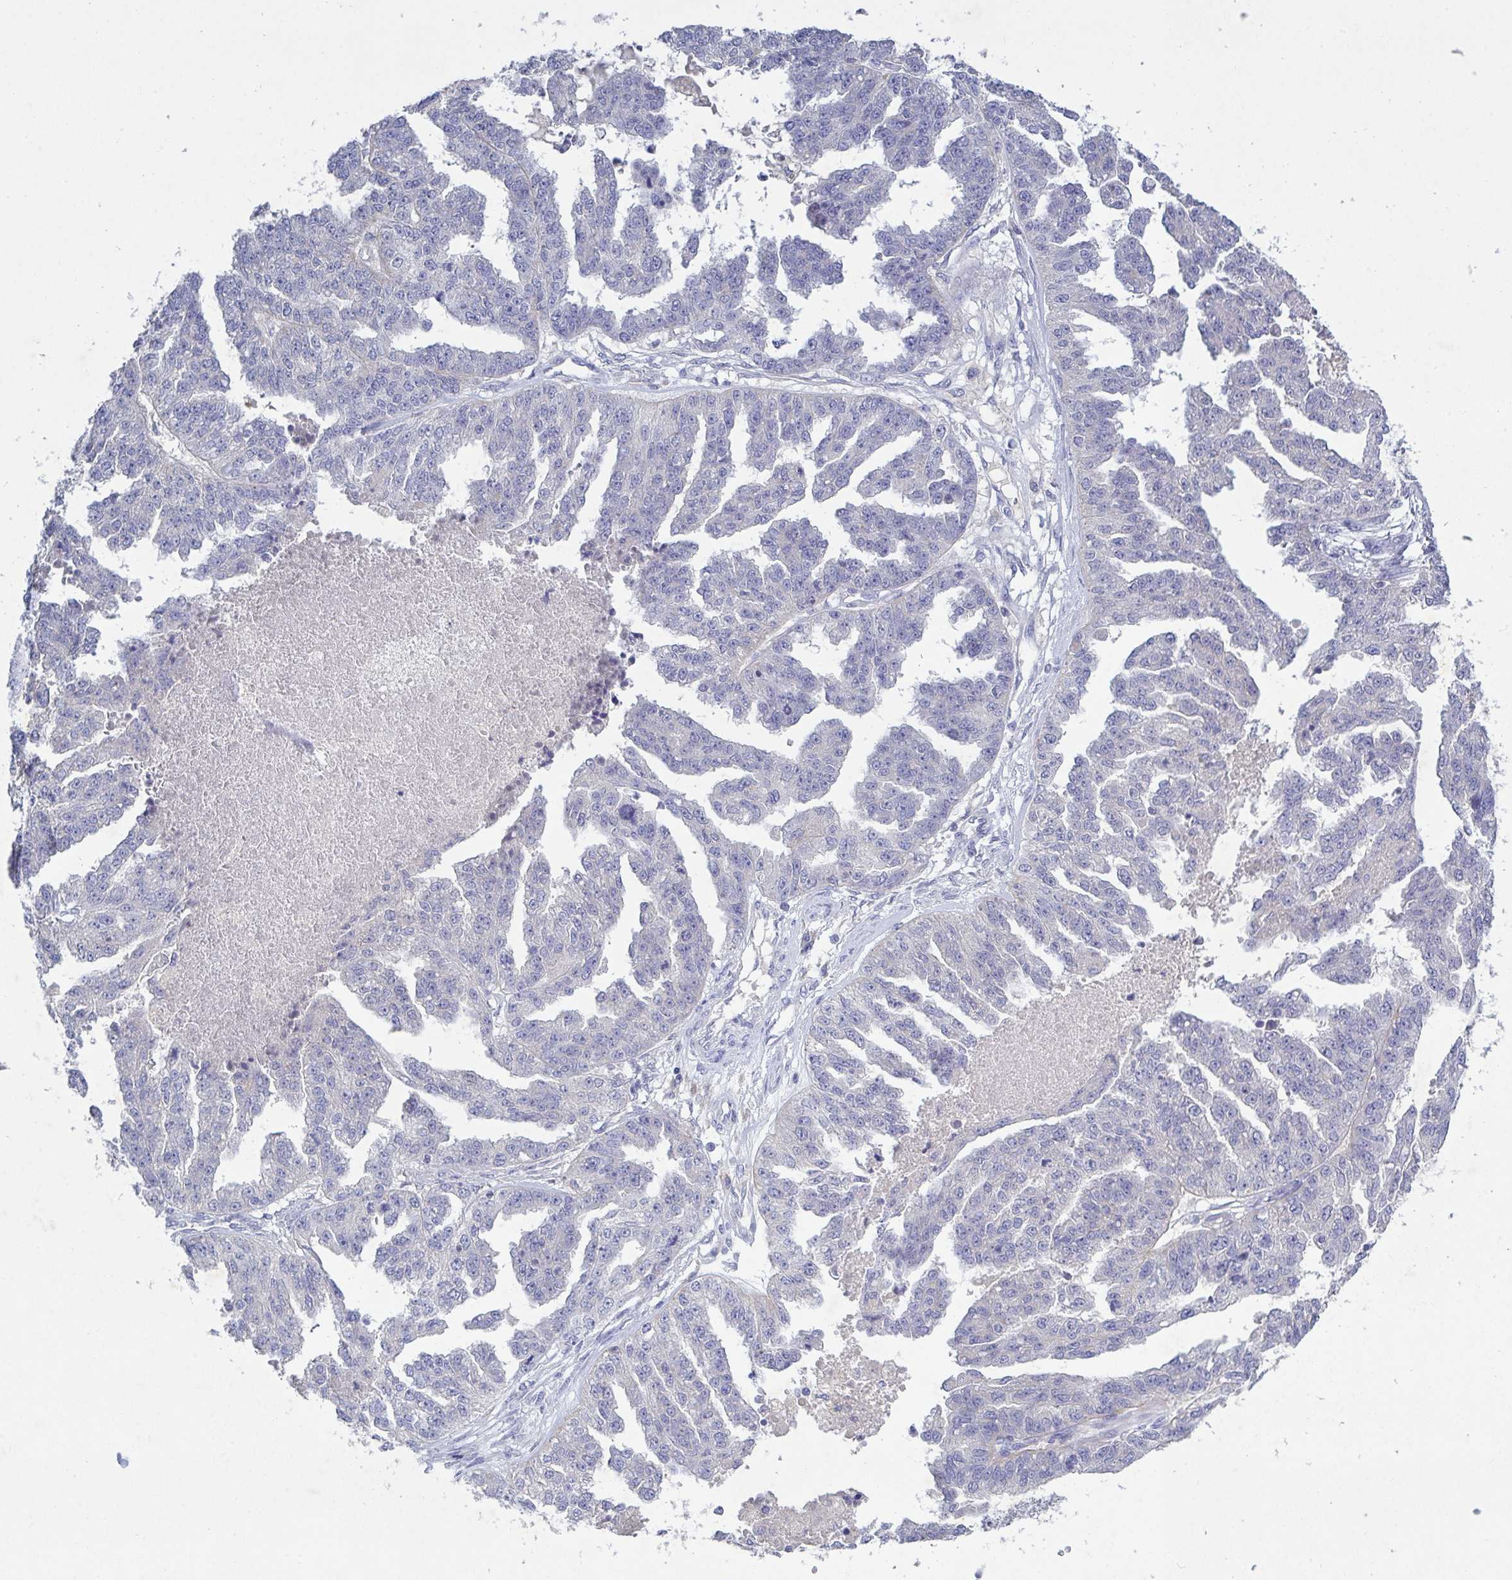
{"staining": {"intensity": "negative", "quantity": "none", "location": "none"}, "tissue": "ovarian cancer", "cell_type": "Tumor cells", "image_type": "cancer", "snomed": [{"axis": "morphology", "description": "Cystadenocarcinoma, serous, NOS"}, {"axis": "topography", "description": "Ovary"}], "caption": "Protein analysis of ovarian cancer shows no significant expression in tumor cells.", "gene": "GALNT13", "patient": {"sex": "female", "age": 58}}